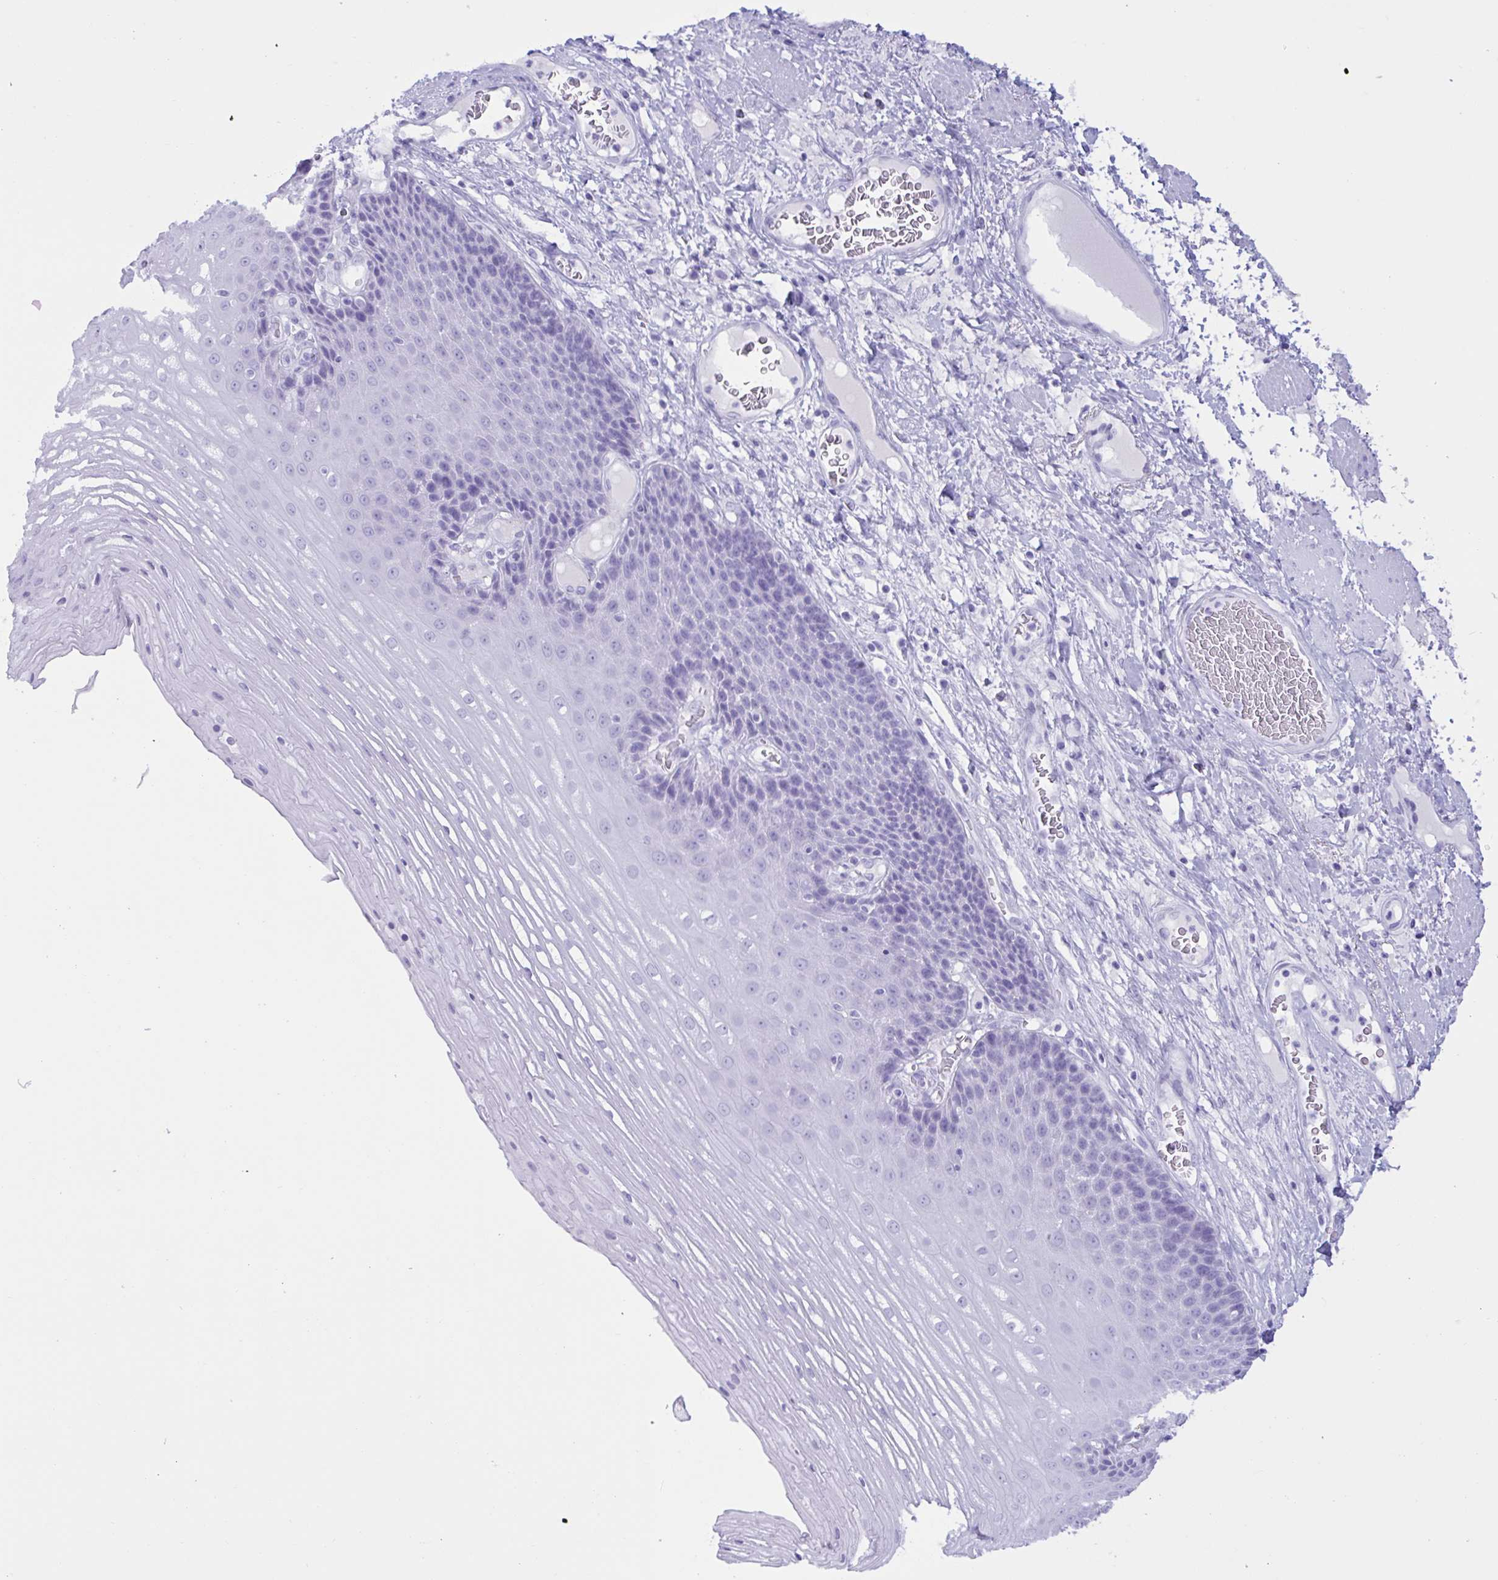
{"staining": {"intensity": "negative", "quantity": "none", "location": "none"}, "tissue": "esophagus", "cell_type": "Squamous epithelial cells", "image_type": "normal", "snomed": [{"axis": "morphology", "description": "Normal tissue, NOS"}, {"axis": "topography", "description": "Esophagus"}], "caption": "IHC of benign human esophagus displays no expression in squamous epithelial cells.", "gene": "MRGPRG", "patient": {"sex": "male", "age": 62}}